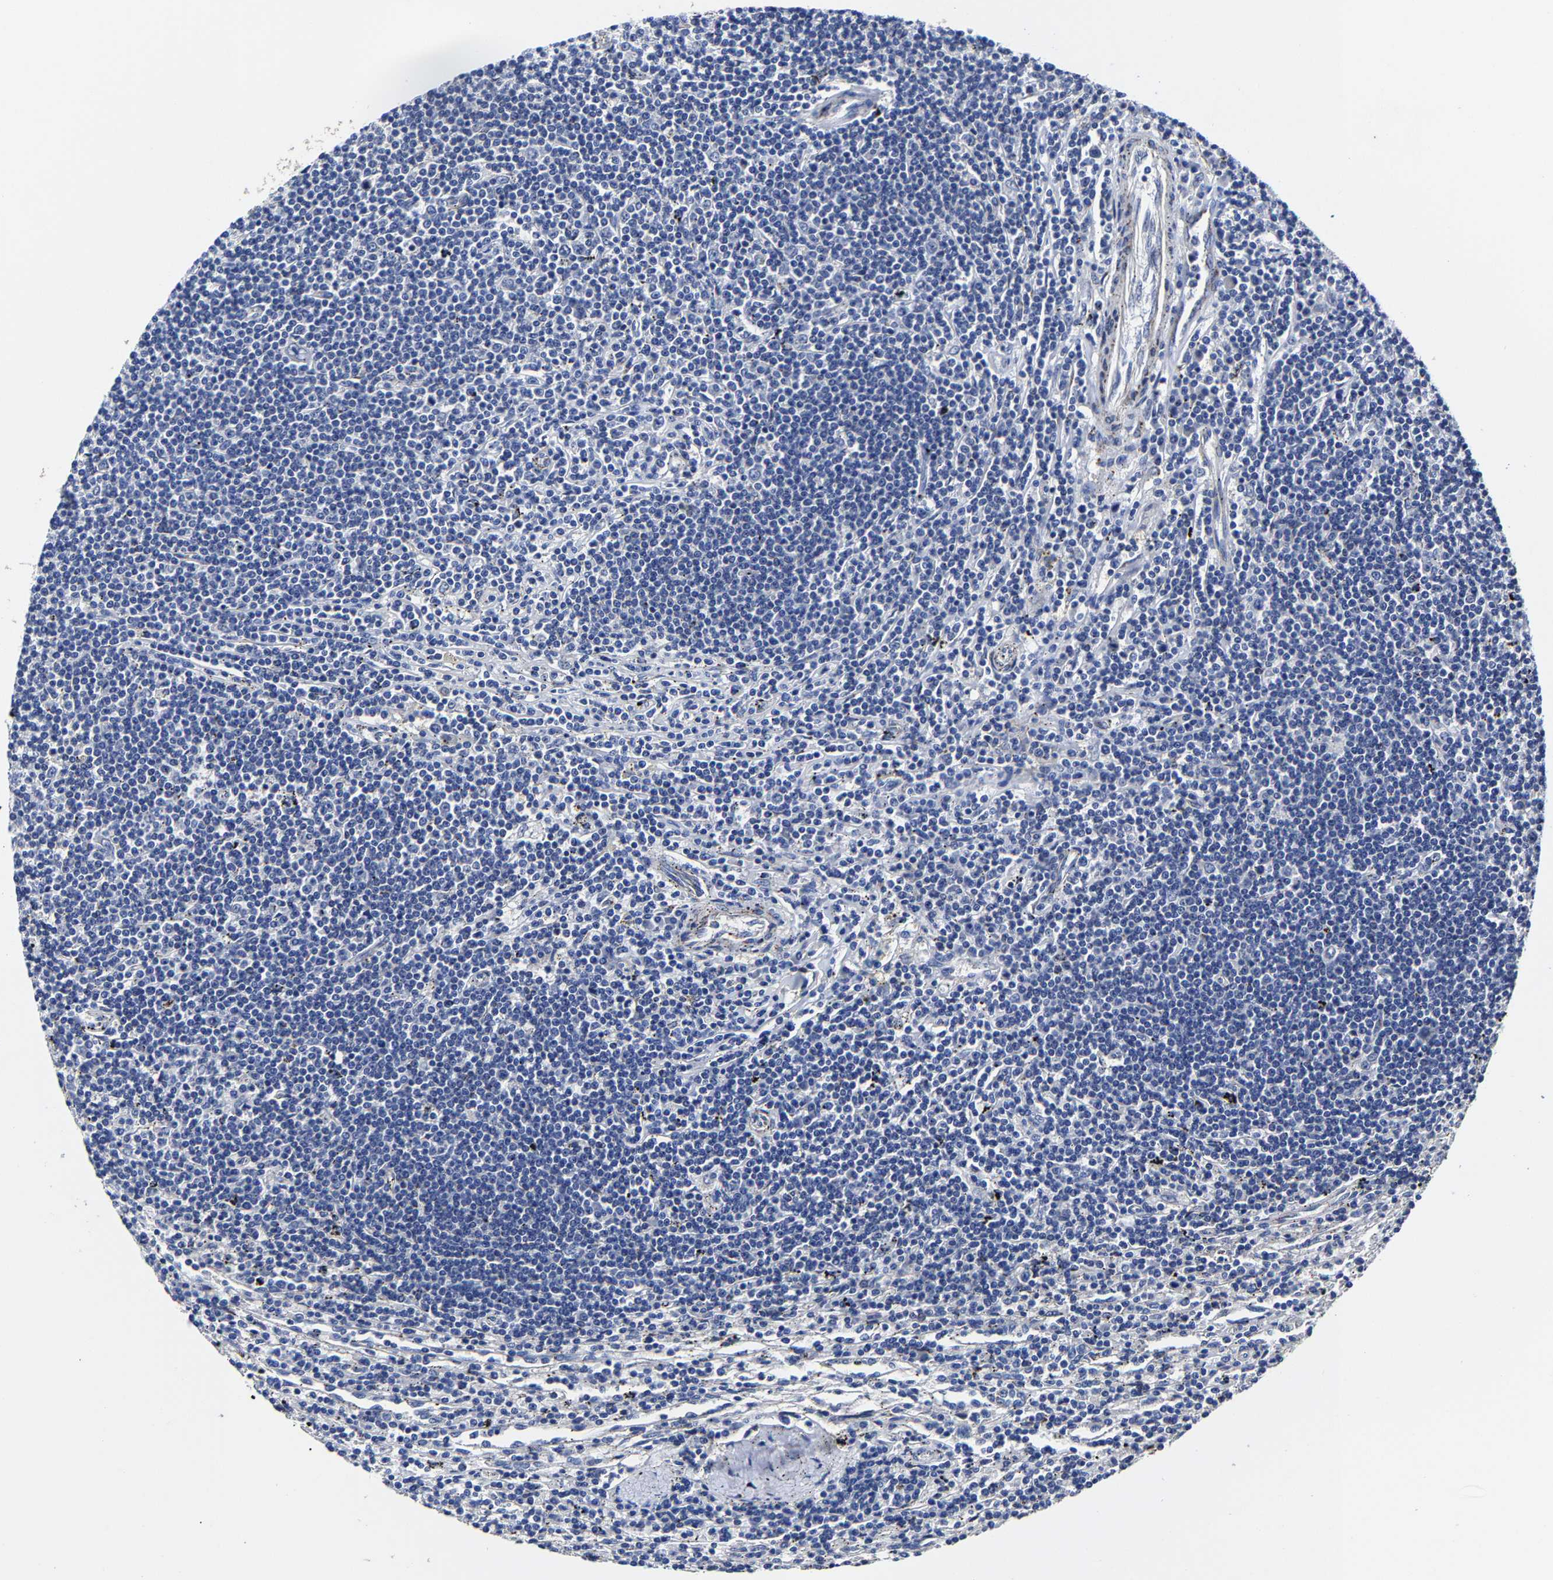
{"staining": {"intensity": "negative", "quantity": "none", "location": "none"}, "tissue": "lymphoma", "cell_type": "Tumor cells", "image_type": "cancer", "snomed": [{"axis": "morphology", "description": "Malignant lymphoma, non-Hodgkin's type, Low grade"}, {"axis": "topography", "description": "Spleen"}], "caption": "Immunohistochemical staining of human lymphoma shows no significant expression in tumor cells.", "gene": "AASS", "patient": {"sex": "male", "age": 76}}